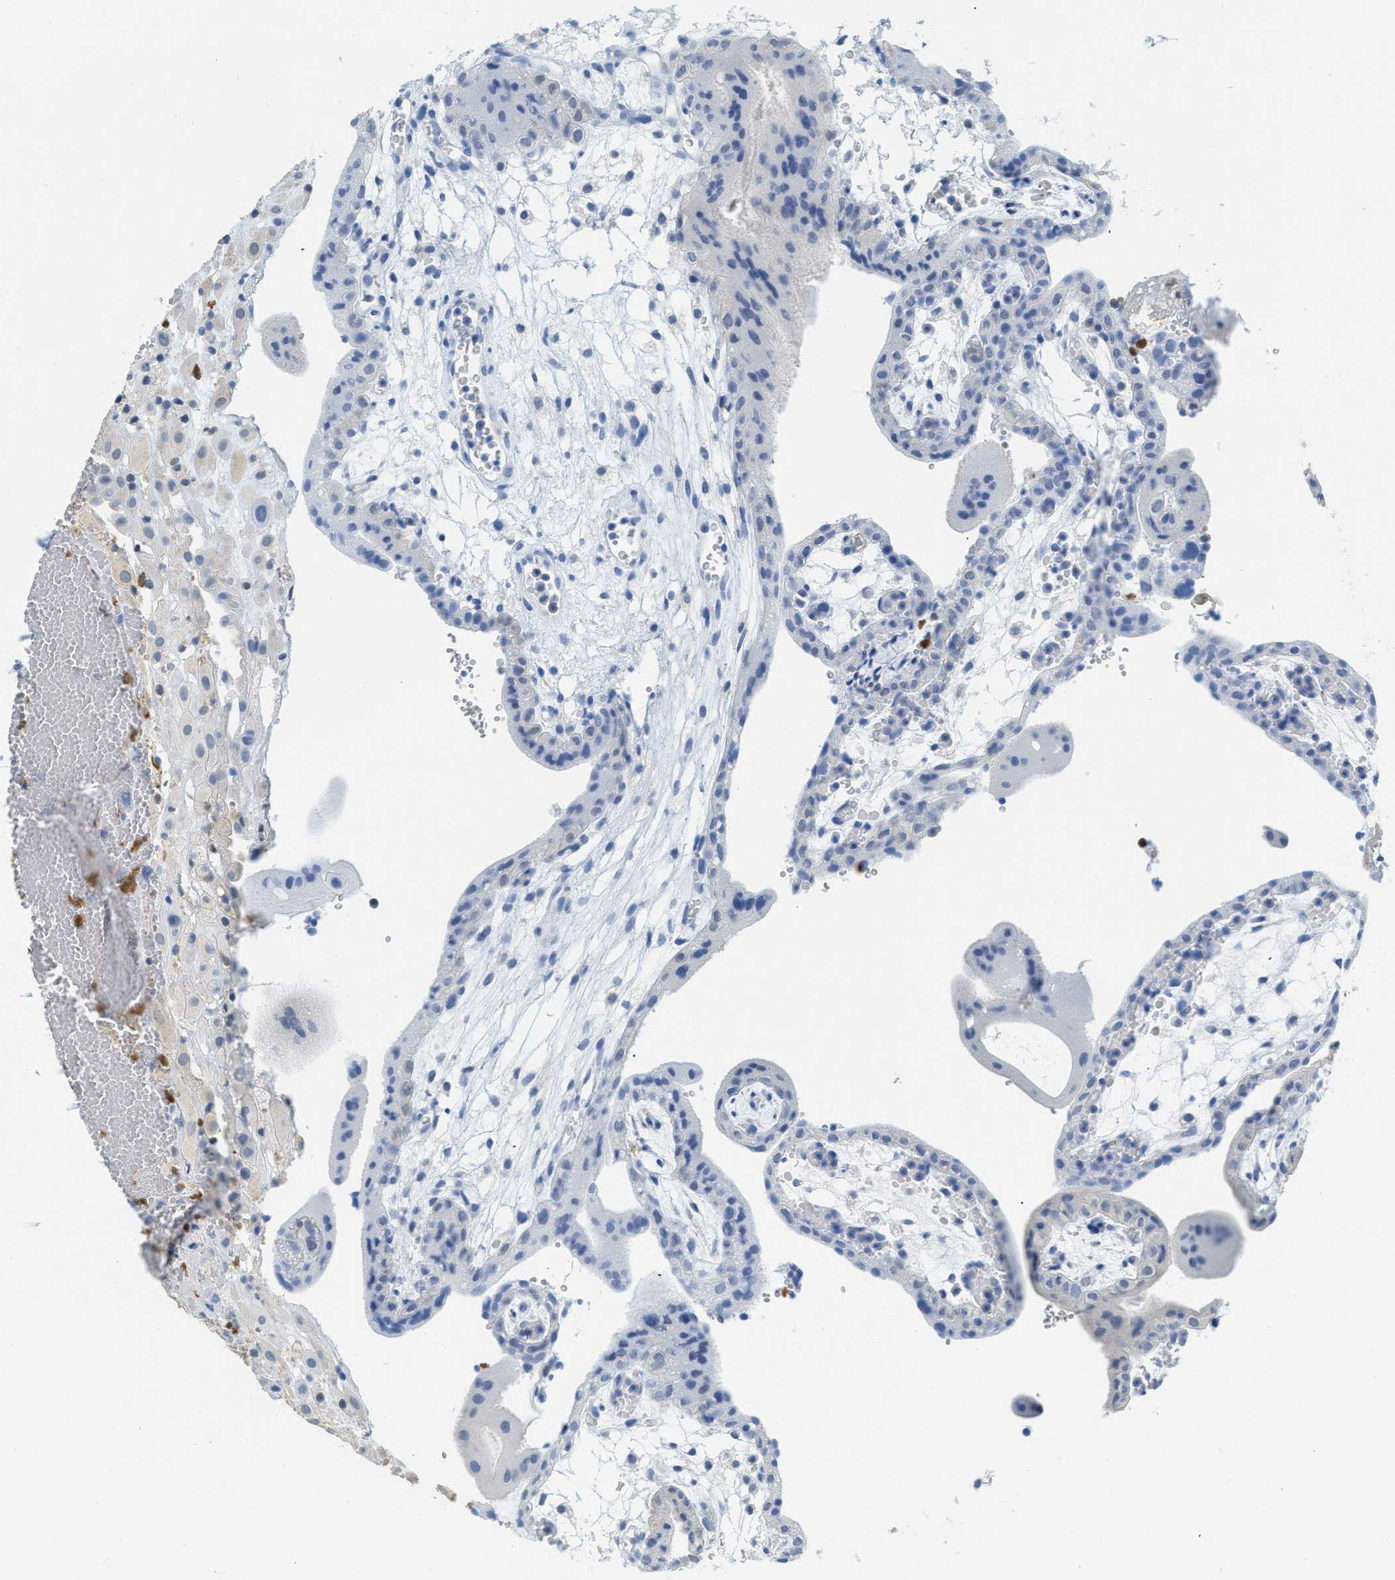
{"staining": {"intensity": "negative", "quantity": "none", "location": "none"}, "tissue": "placenta", "cell_type": "Trophoblastic cells", "image_type": "normal", "snomed": [{"axis": "morphology", "description": "Normal tissue, NOS"}, {"axis": "topography", "description": "Placenta"}], "caption": "Image shows no significant protein positivity in trophoblastic cells of normal placenta.", "gene": "SERPINB1", "patient": {"sex": "female", "age": 18}}